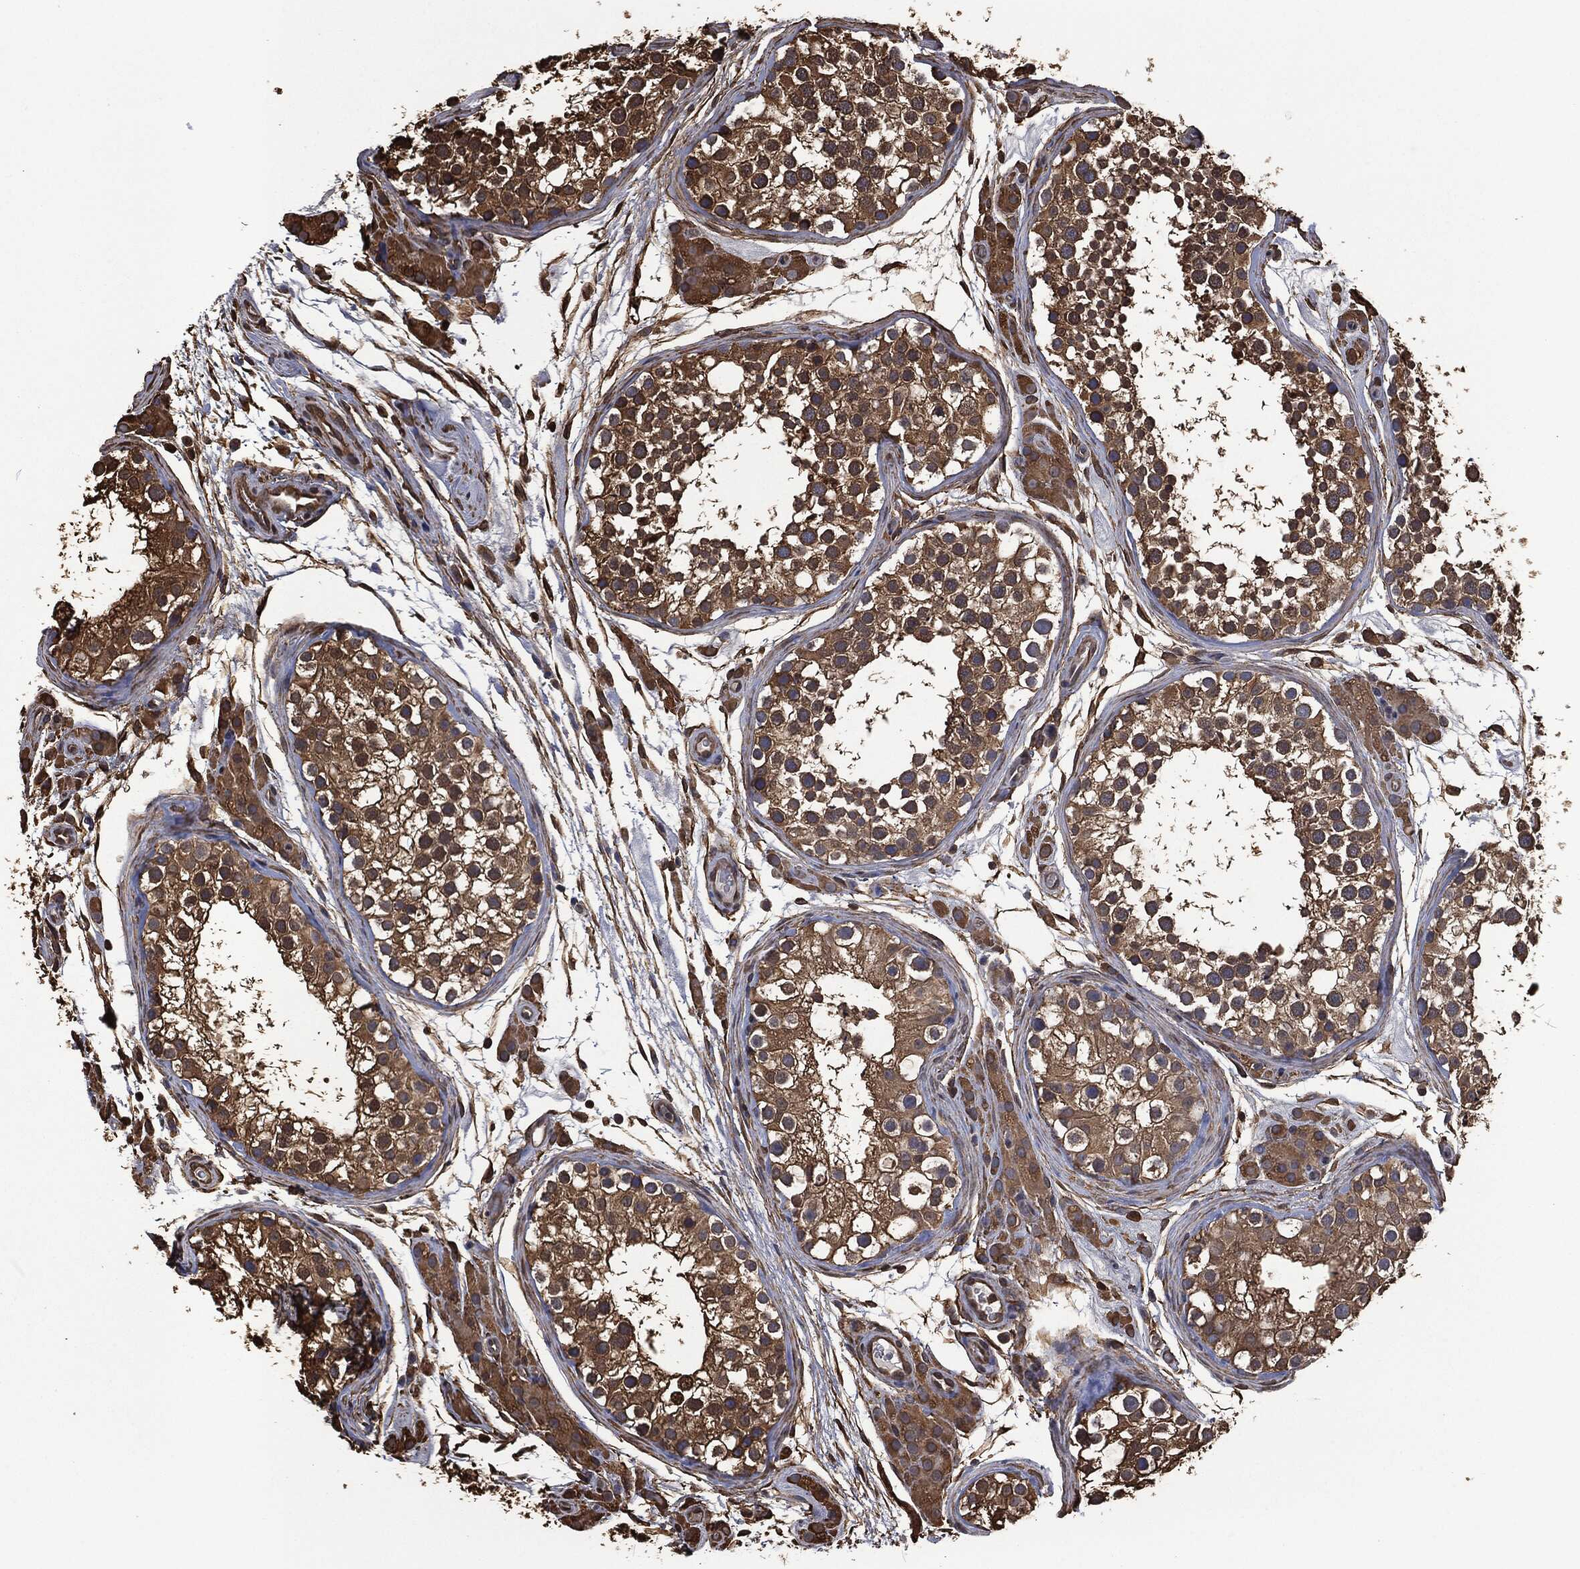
{"staining": {"intensity": "strong", "quantity": ">75%", "location": "cytoplasmic/membranous"}, "tissue": "testis", "cell_type": "Cells in seminiferous ducts", "image_type": "normal", "snomed": [{"axis": "morphology", "description": "Normal tissue, NOS"}, {"axis": "topography", "description": "Testis"}], "caption": "DAB immunohistochemical staining of benign human testis demonstrates strong cytoplasmic/membranous protein positivity in about >75% of cells in seminiferous ducts.", "gene": "PRDX4", "patient": {"sex": "male", "age": 31}}